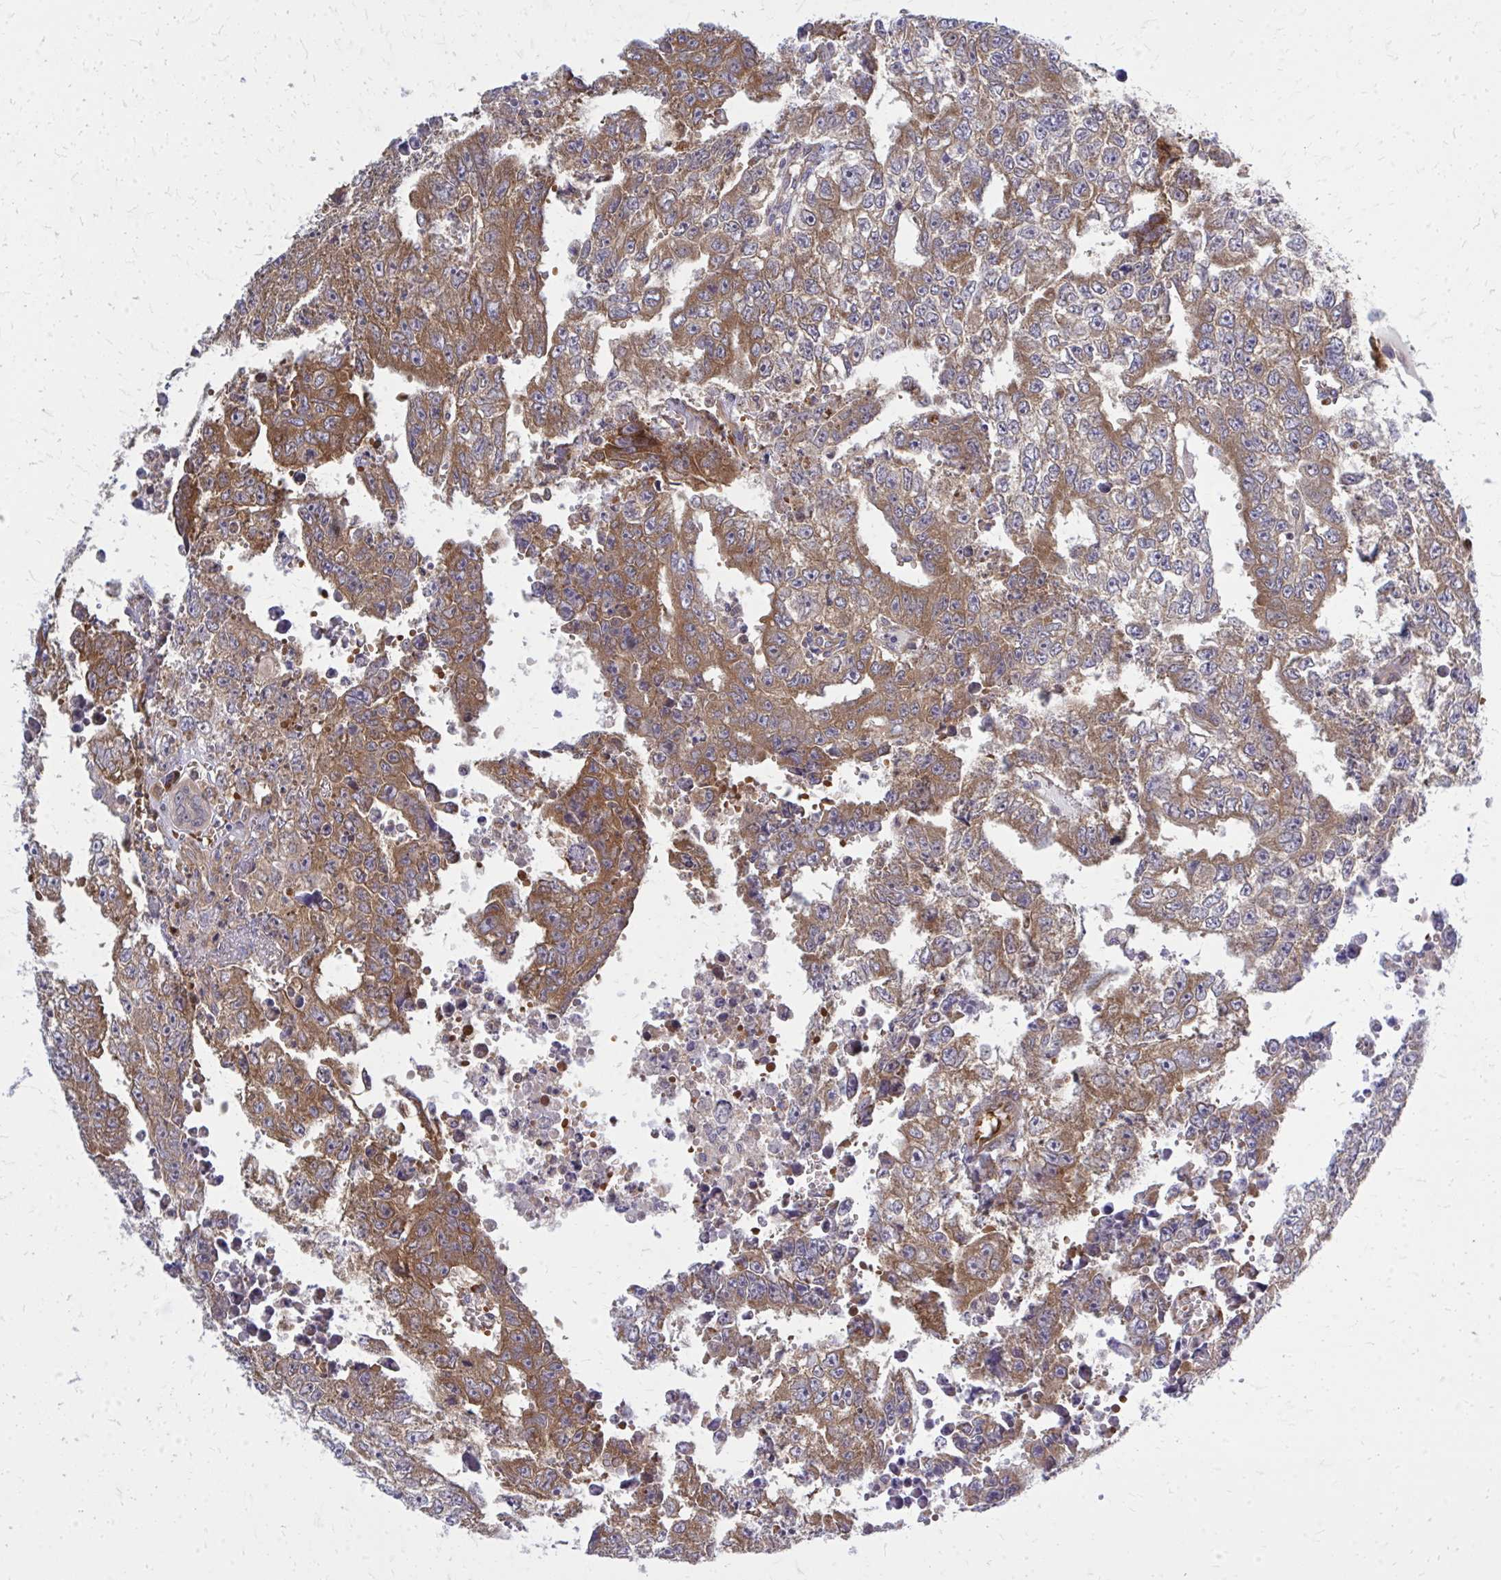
{"staining": {"intensity": "strong", "quantity": ">75%", "location": "cytoplasmic/membranous"}, "tissue": "testis cancer", "cell_type": "Tumor cells", "image_type": "cancer", "snomed": [{"axis": "morphology", "description": "Carcinoma, Embryonal, NOS"}, {"axis": "morphology", "description": "Teratoma, malignant, NOS"}, {"axis": "topography", "description": "Testis"}], "caption": "Testis embryonal carcinoma stained with DAB IHC displays high levels of strong cytoplasmic/membranous expression in approximately >75% of tumor cells.", "gene": "PDK4", "patient": {"sex": "male", "age": 24}}